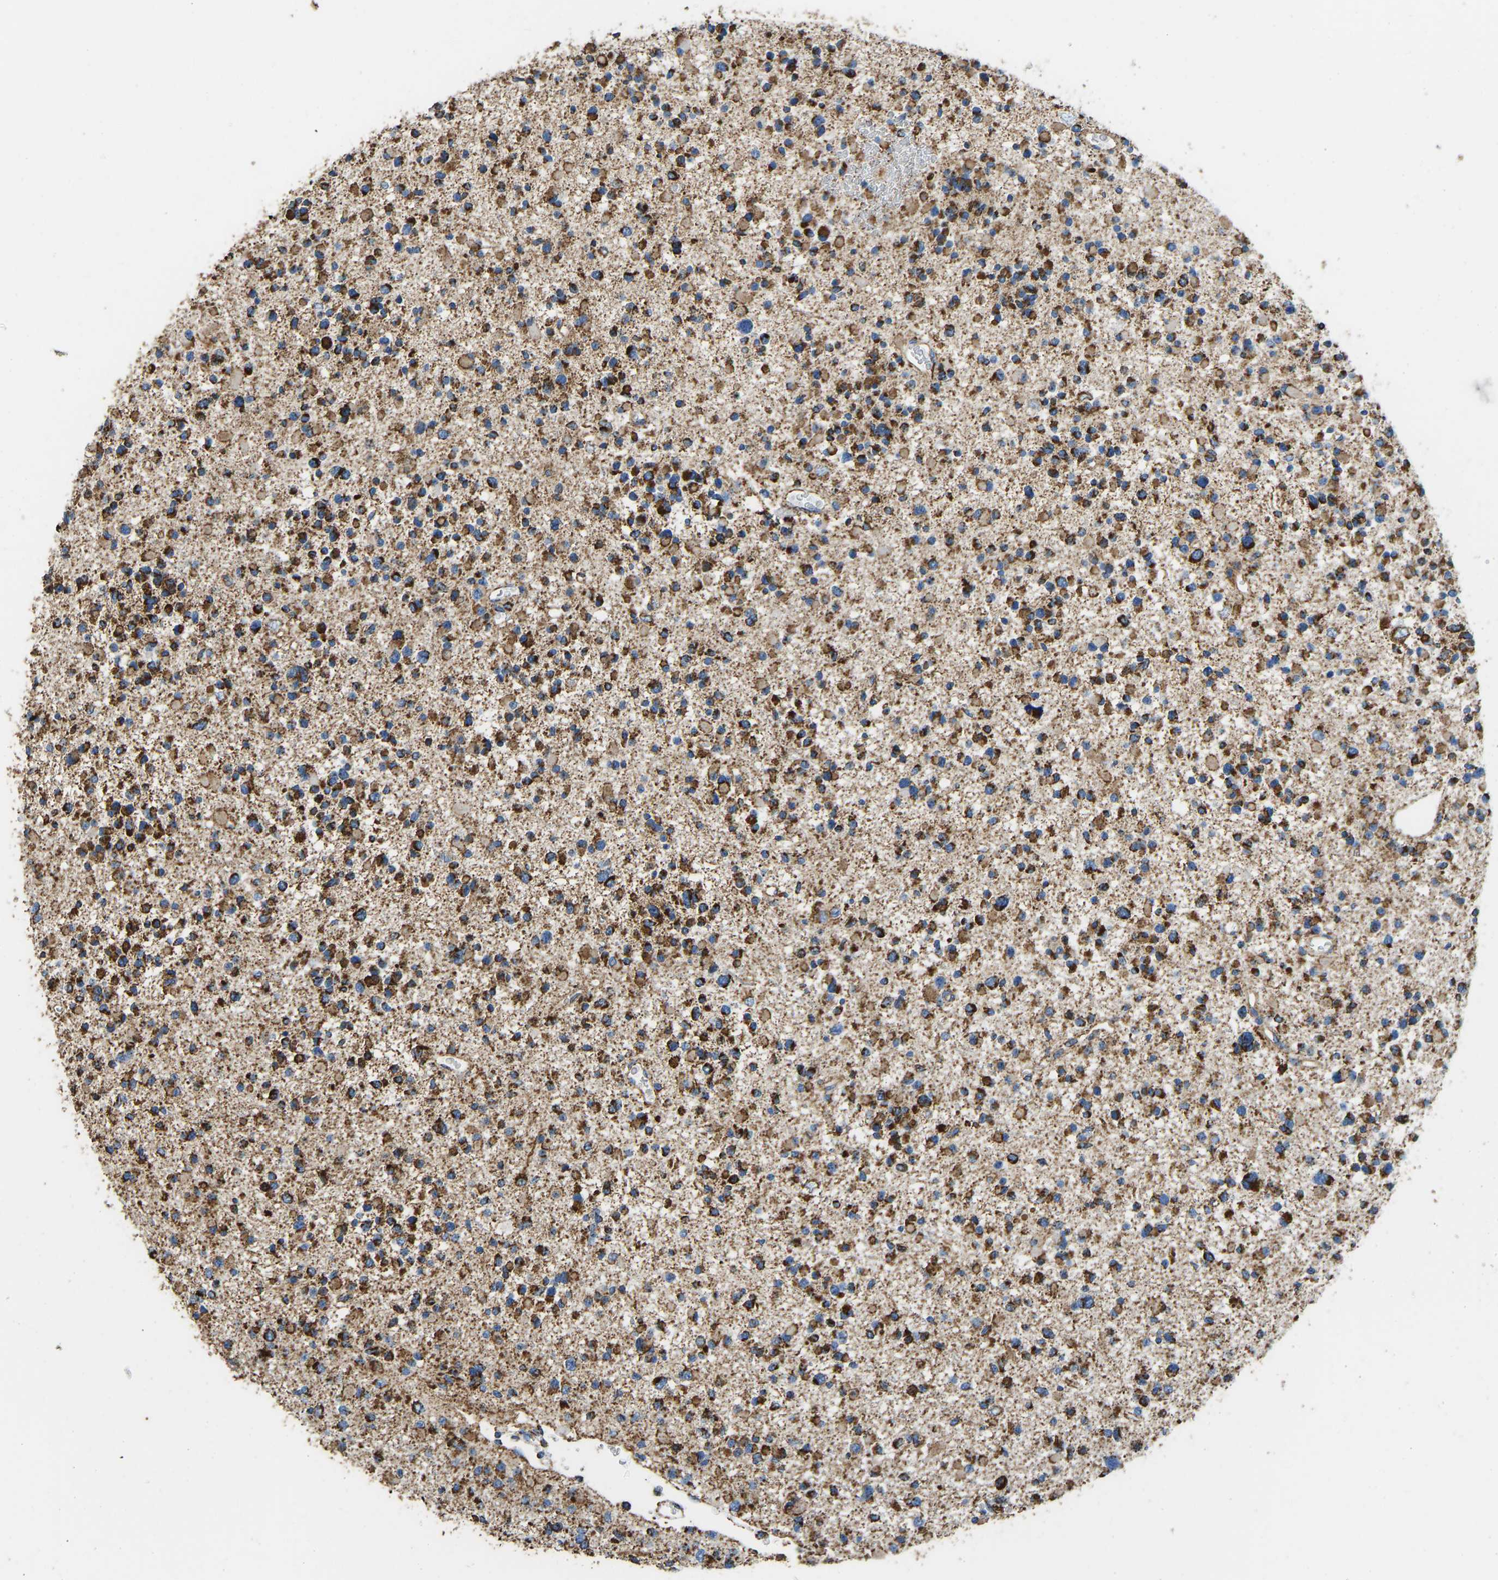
{"staining": {"intensity": "strong", "quantity": ">75%", "location": "cytoplasmic/membranous"}, "tissue": "glioma", "cell_type": "Tumor cells", "image_type": "cancer", "snomed": [{"axis": "morphology", "description": "Glioma, malignant, Low grade"}, {"axis": "topography", "description": "Brain"}], "caption": "There is high levels of strong cytoplasmic/membranous staining in tumor cells of malignant low-grade glioma, as demonstrated by immunohistochemical staining (brown color).", "gene": "IRX6", "patient": {"sex": "female", "age": 22}}